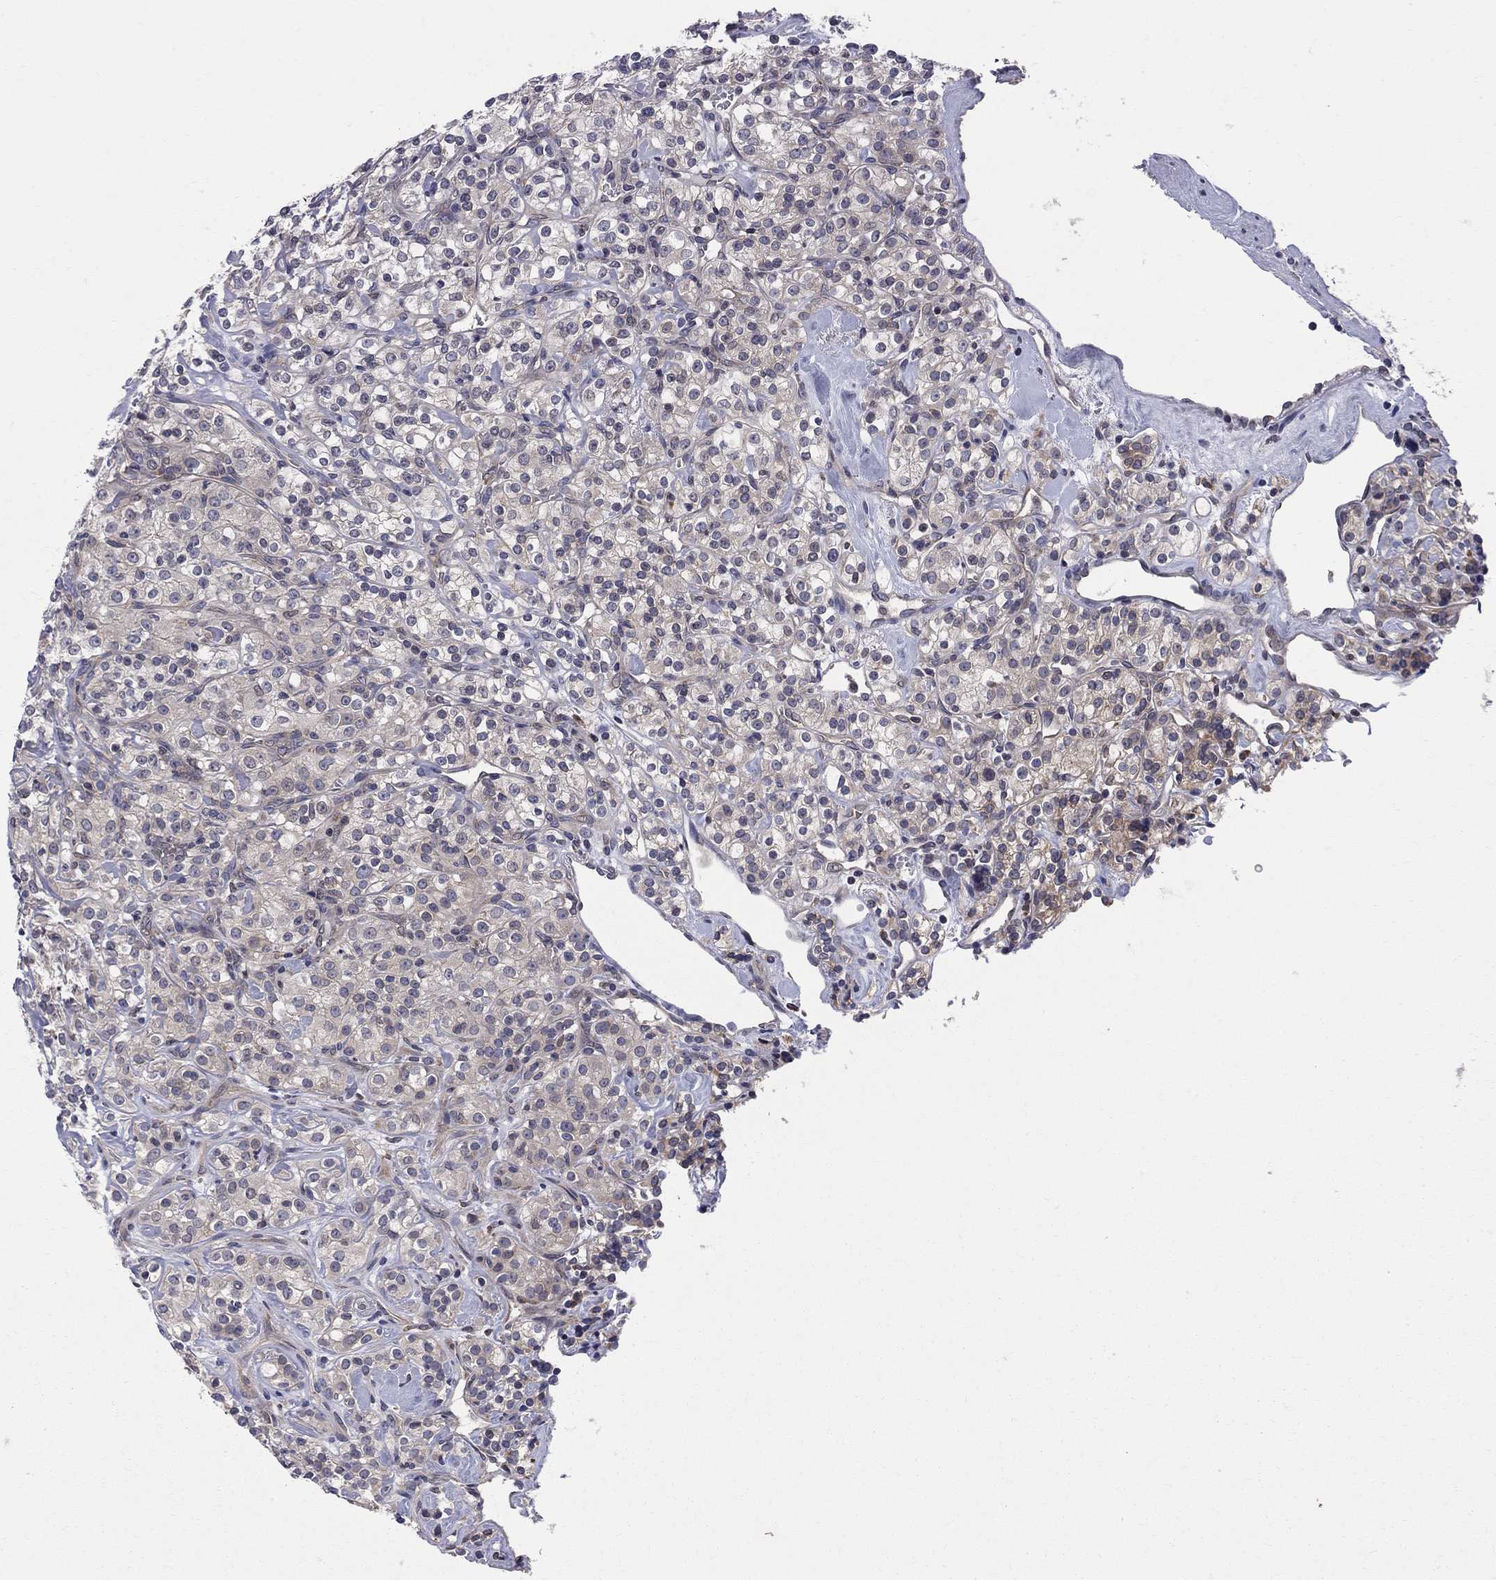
{"staining": {"intensity": "weak", "quantity": "25%-75%", "location": "cytoplasmic/membranous"}, "tissue": "renal cancer", "cell_type": "Tumor cells", "image_type": "cancer", "snomed": [{"axis": "morphology", "description": "Adenocarcinoma, NOS"}, {"axis": "topography", "description": "Kidney"}], "caption": "Immunohistochemical staining of adenocarcinoma (renal) reveals low levels of weak cytoplasmic/membranous positivity in about 25%-75% of tumor cells.", "gene": "CNOT11", "patient": {"sex": "male", "age": 77}}